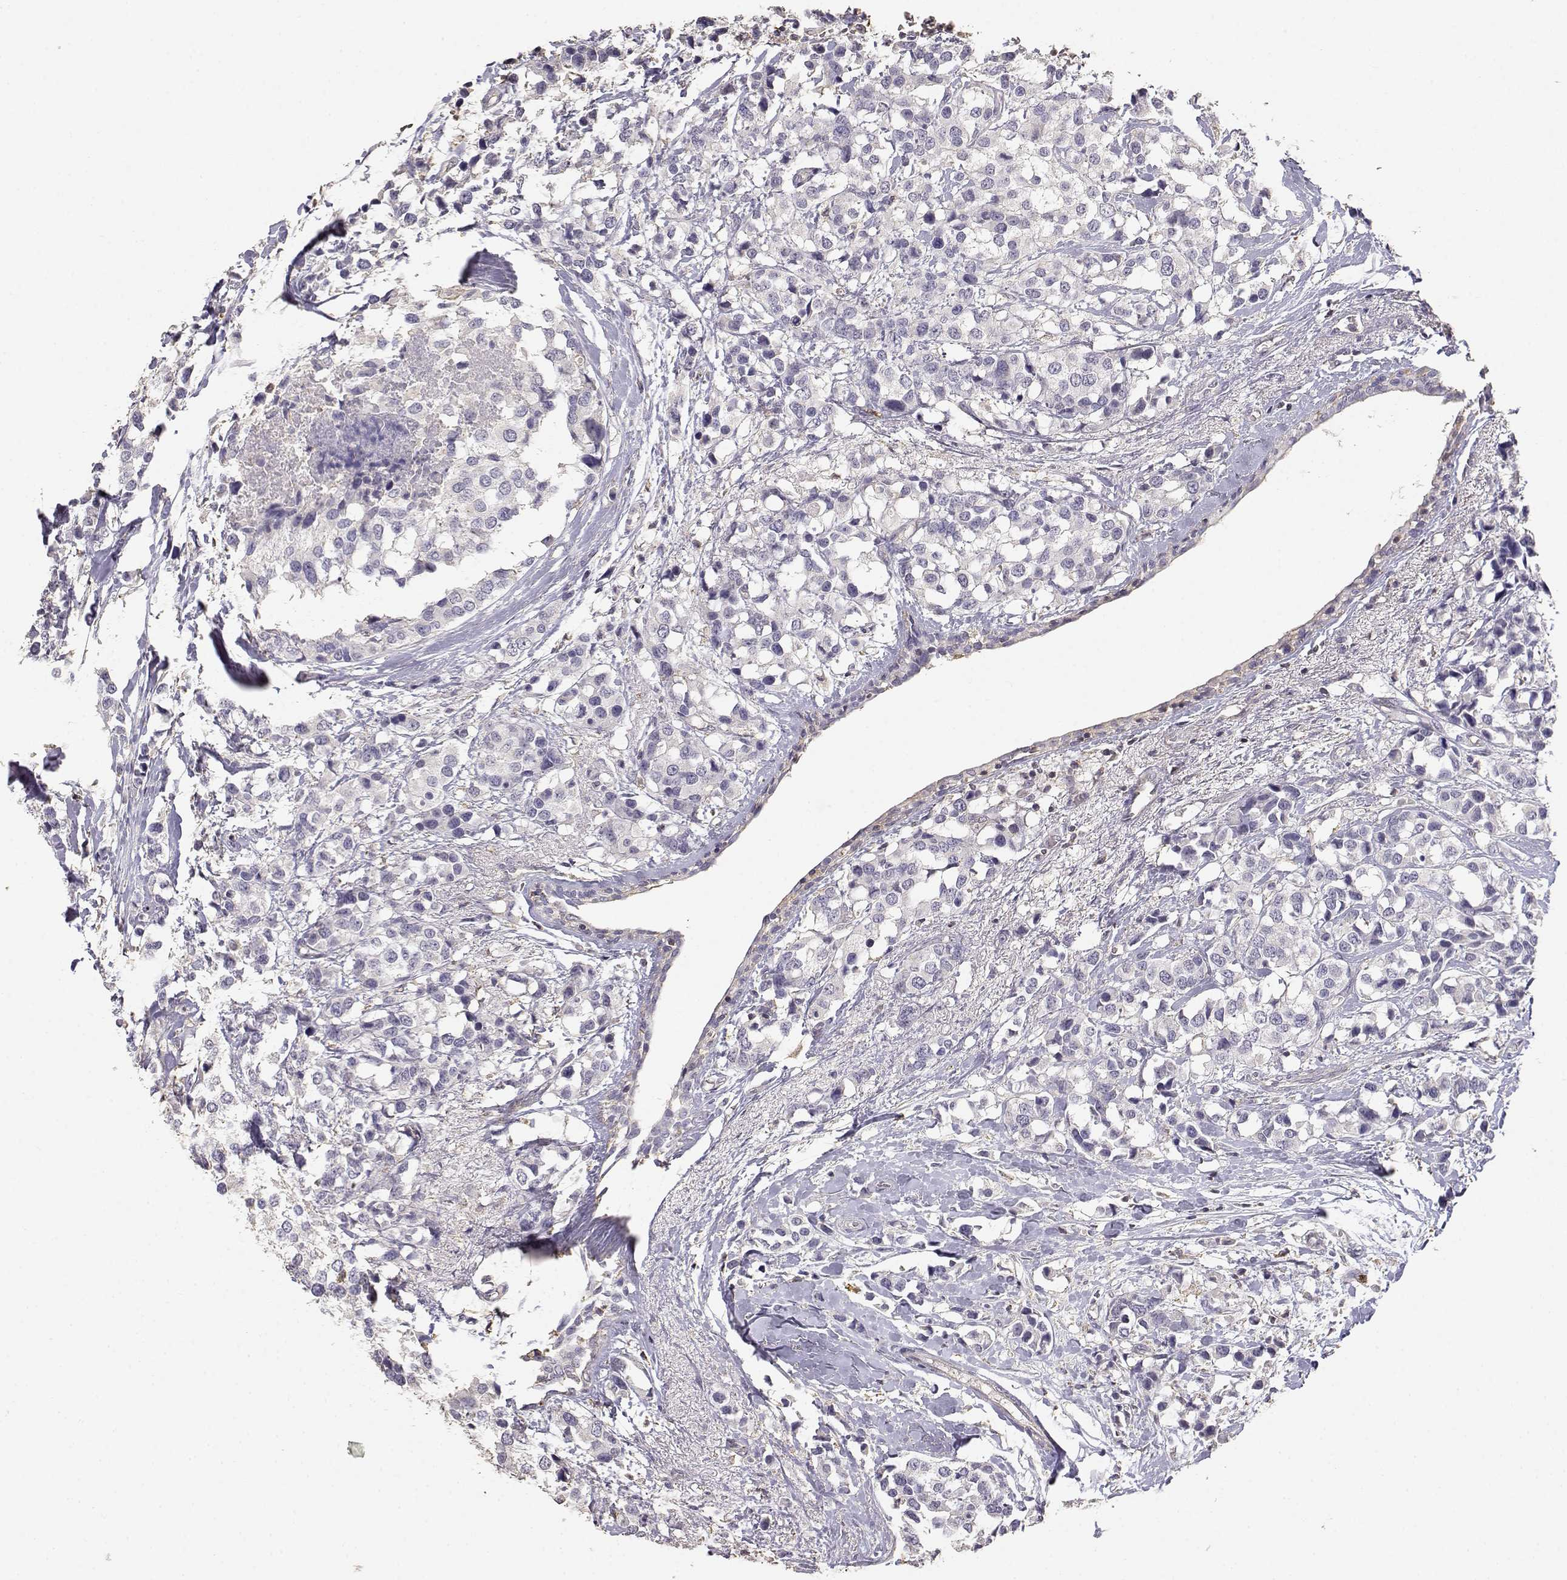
{"staining": {"intensity": "negative", "quantity": "none", "location": "none"}, "tissue": "breast cancer", "cell_type": "Tumor cells", "image_type": "cancer", "snomed": [{"axis": "morphology", "description": "Lobular carcinoma"}, {"axis": "topography", "description": "Breast"}], "caption": "The IHC micrograph has no significant positivity in tumor cells of breast lobular carcinoma tissue.", "gene": "TNFRSF10C", "patient": {"sex": "female", "age": 59}}